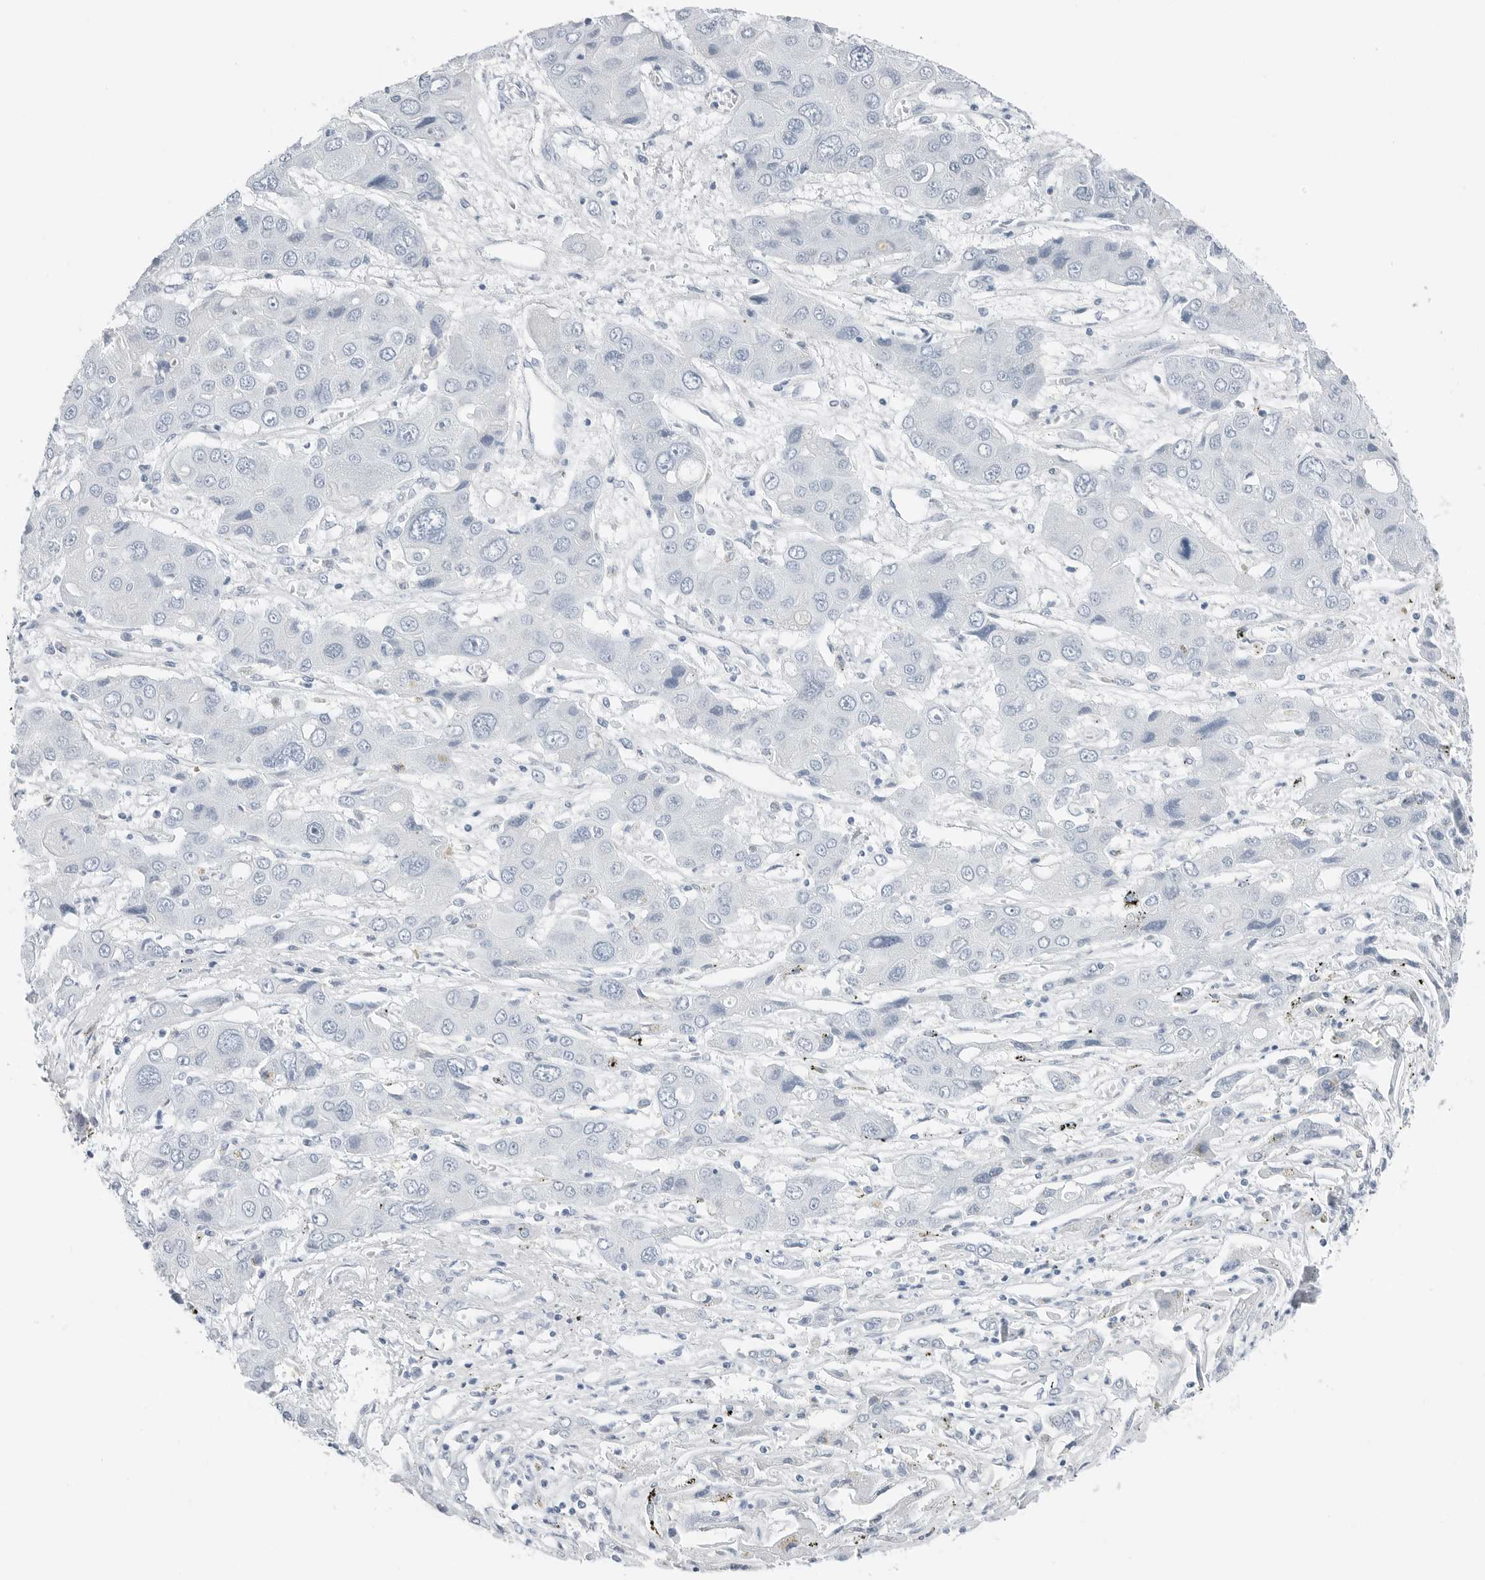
{"staining": {"intensity": "negative", "quantity": "none", "location": "none"}, "tissue": "liver cancer", "cell_type": "Tumor cells", "image_type": "cancer", "snomed": [{"axis": "morphology", "description": "Cholangiocarcinoma"}, {"axis": "topography", "description": "Liver"}], "caption": "IHC histopathology image of human liver cholangiocarcinoma stained for a protein (brown), which displays no expression in tumor cells.", "gene": "SLPI", "patient": {"sex": "male", "age": 67}}